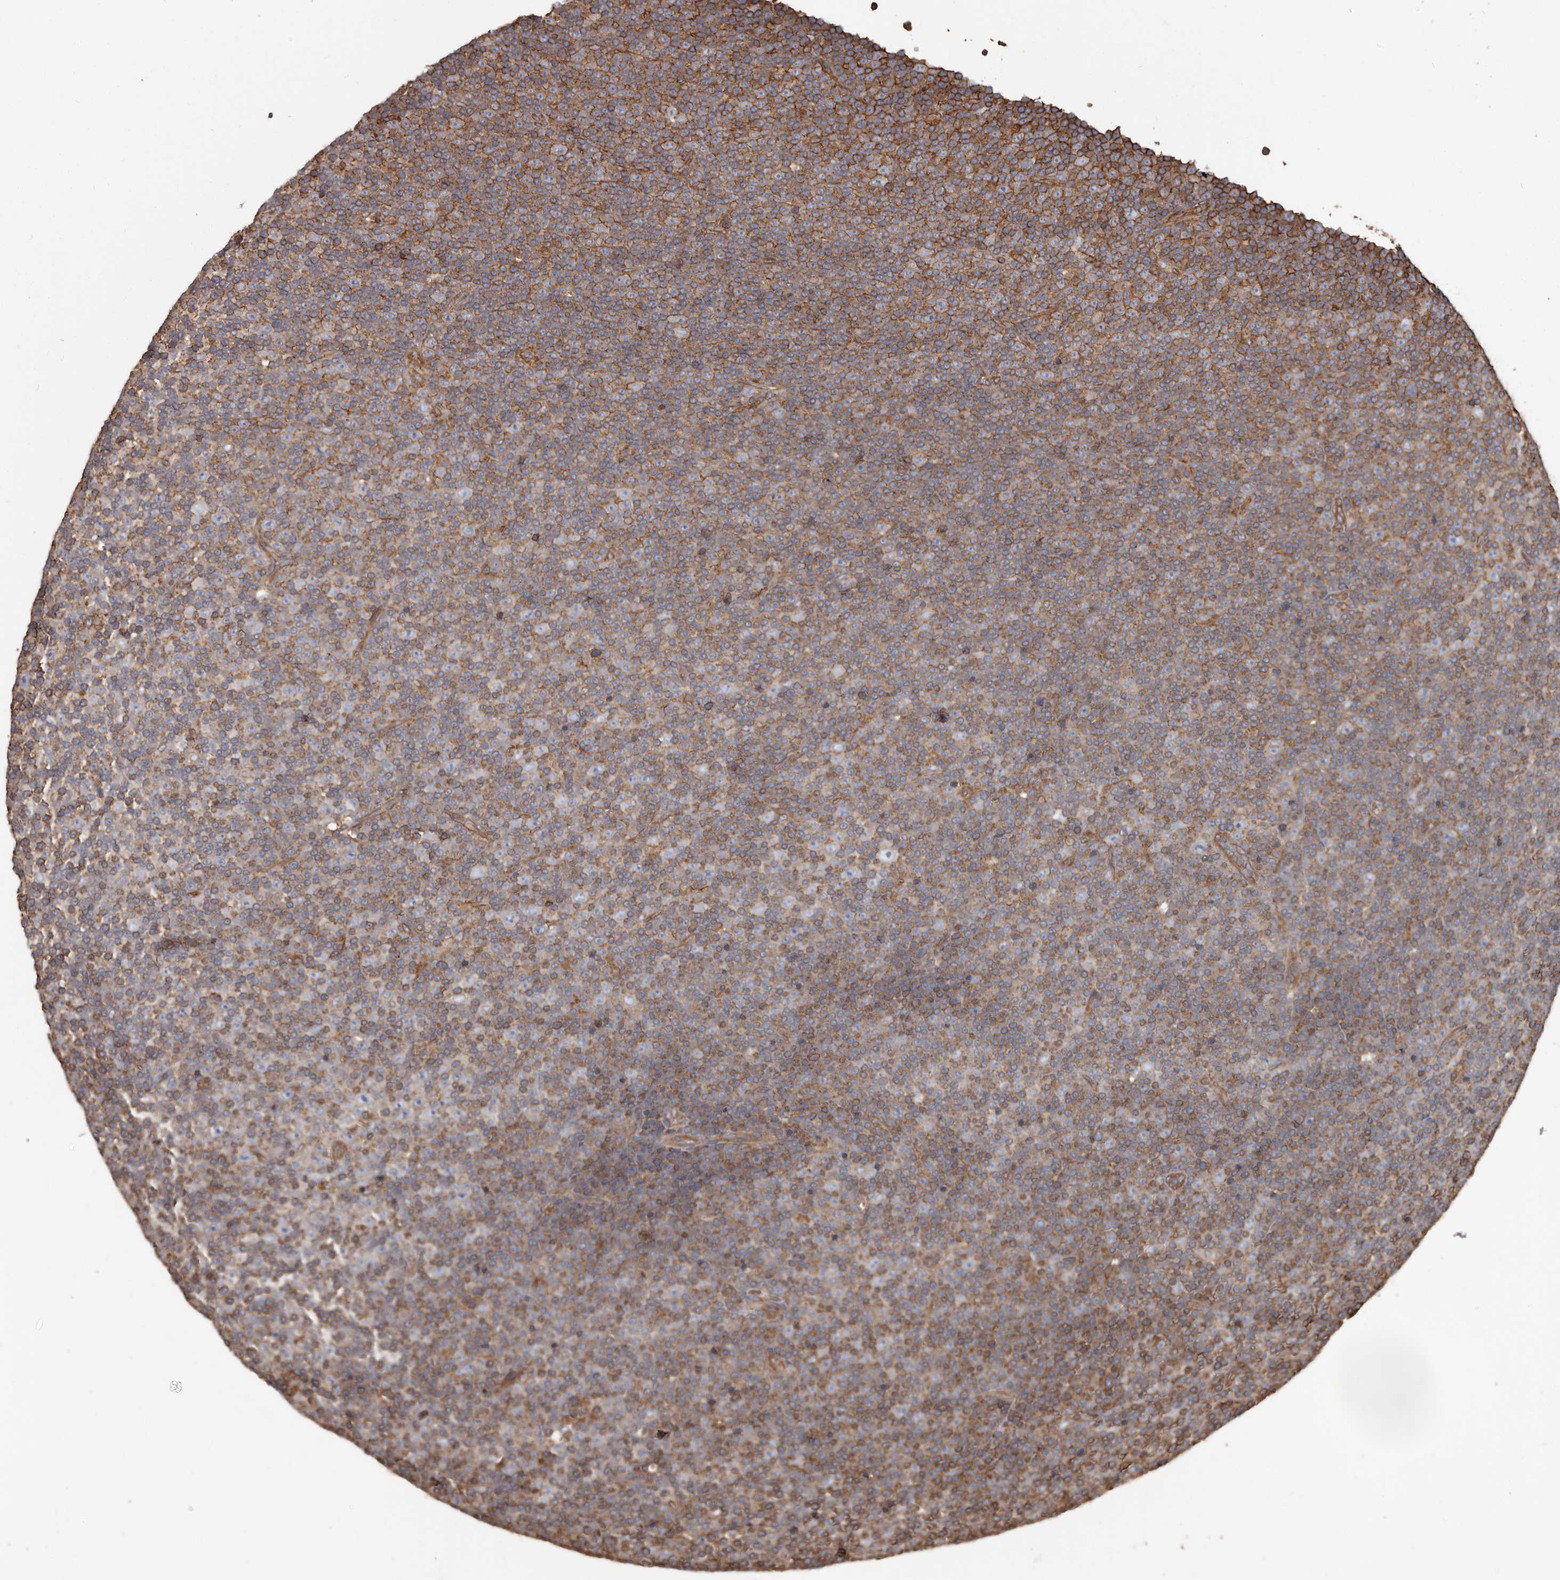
{"staining": {"intensity": "moderate", "quantity": "25%-75%", "location": "cytoplasmic/membranous"}, "tissue": "lymphoma", "cell_type": "Tumor cells", "image_type": "cancer", "snomed": [{"axis": "morphology", "description": "Malignant lymphoma, non-Hodgkin's type, Low grade"}, {"axis": "topography", "description": "Lymph node"}], "caption": "IHC staining of lymphoma, which exhibits medium levels of moderate cytoplasmic/membranous staining in about 25%-75% of tumor cells indicating moderate cytoplasmic/membranous protein positivity. The staining was performed using DAB (brown) for protein detection and nuclei were counterstained in hematoxylin (blue).", "gene": "DENND6B", "patient": {"sex": "female", "age": 67}}